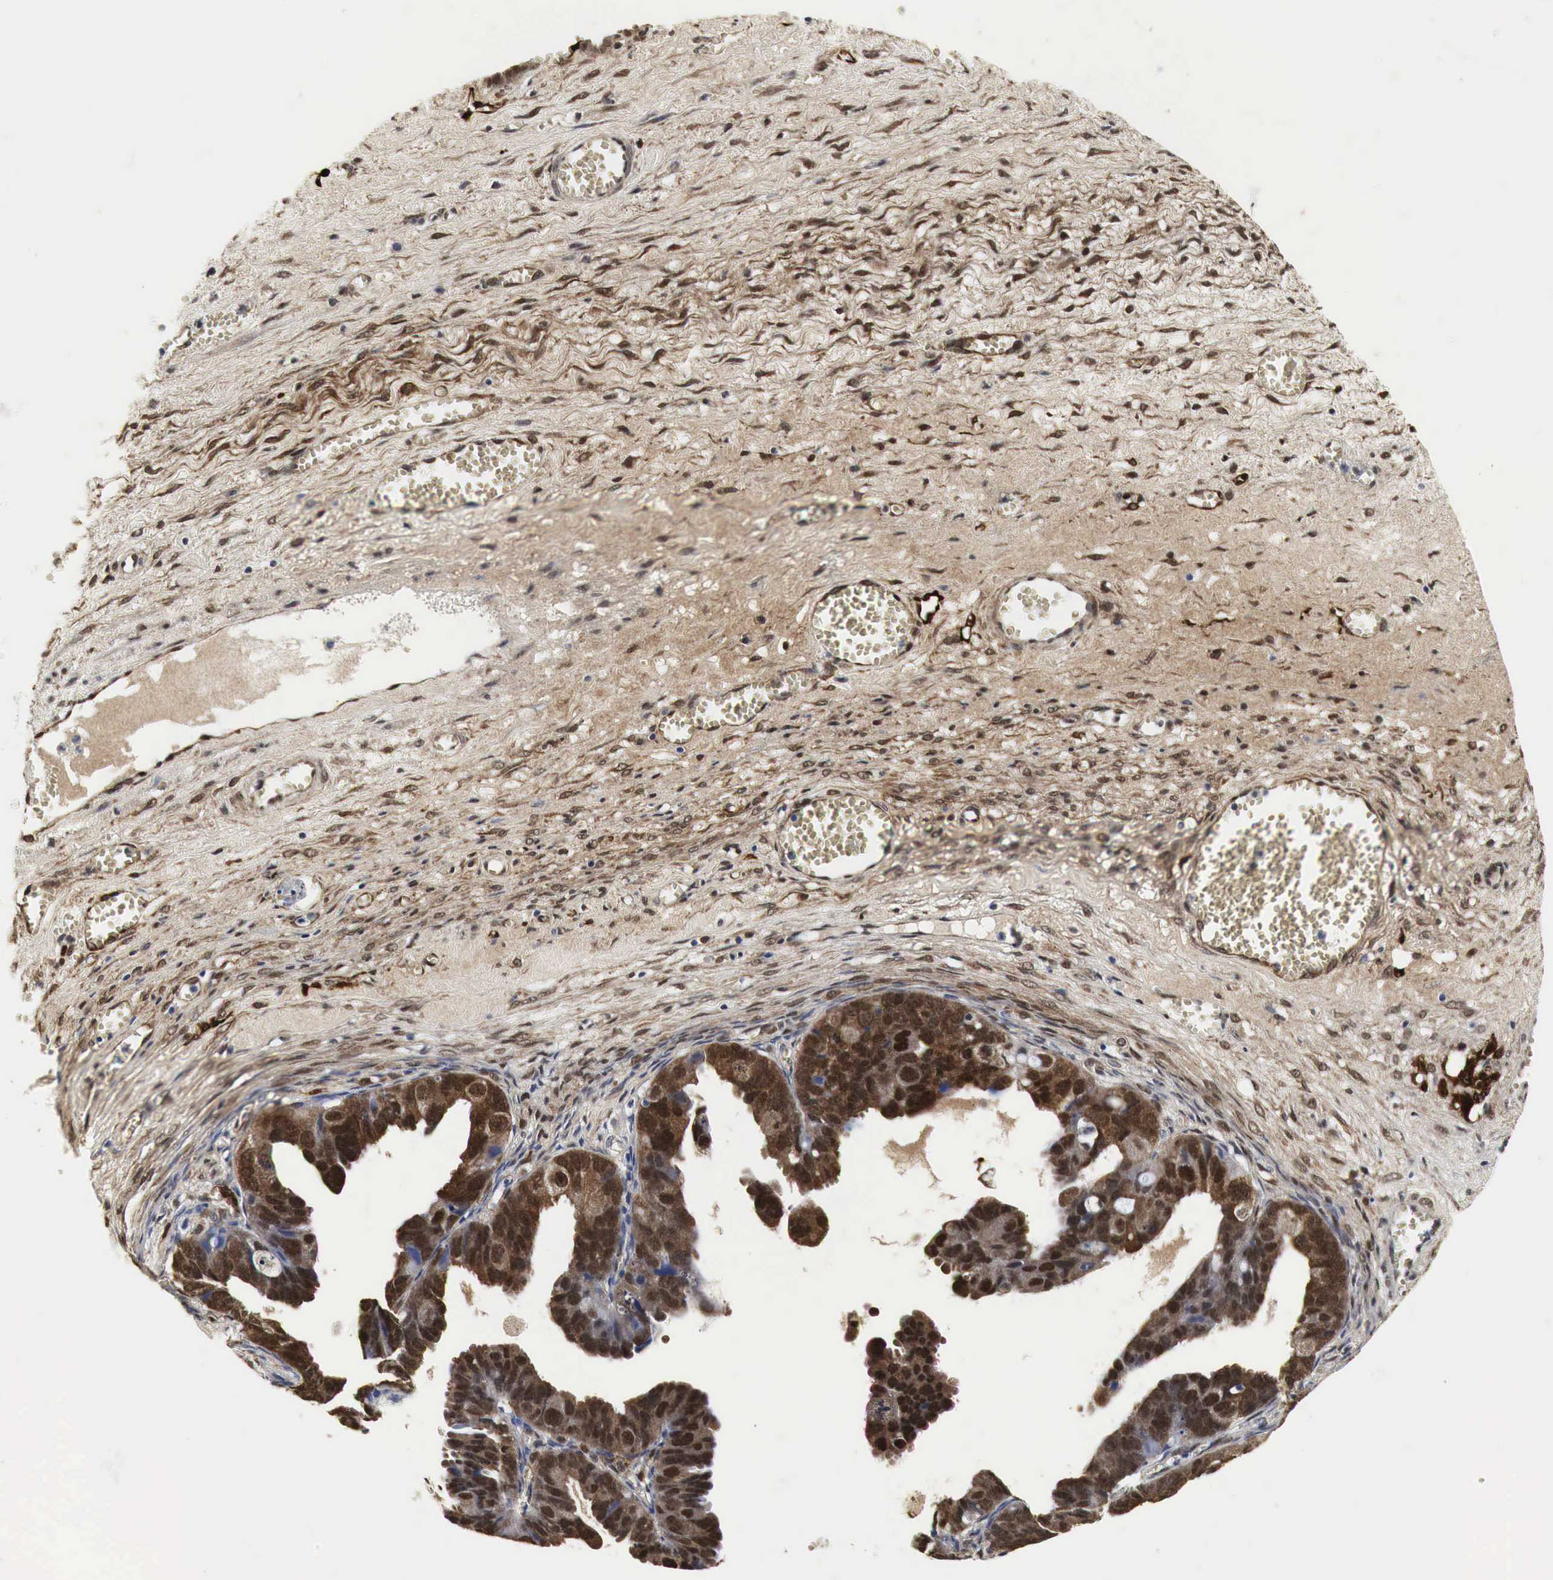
{"staining": {"intensity": "strong", "quantity": "25%-75%", "location": "cytoplasmic/membranous,nuclear"}, "tissue": "ovarian cancer", "cell_type": "Tumor cells", "image_type": "cancer", "snomed": [{"axis": "morphology", "description": "Carcinoma, endometroid"}, {"axis": "topography", "description": "Ovary"}], "caption": "Ovarian cancer (endometroid carcinoma) stained with DAB immunohistochemistry demonstrates high levels of strong cytoplasmic/membranous and nuclear expression in about 25%-75% of tumor cells. (DAB (3,3'-diaminobenzidine) = brown stain, brightfield microscopy at high magnification).", "gene": "SPIN1", "patient": {"sex": "female", "age": 85}}